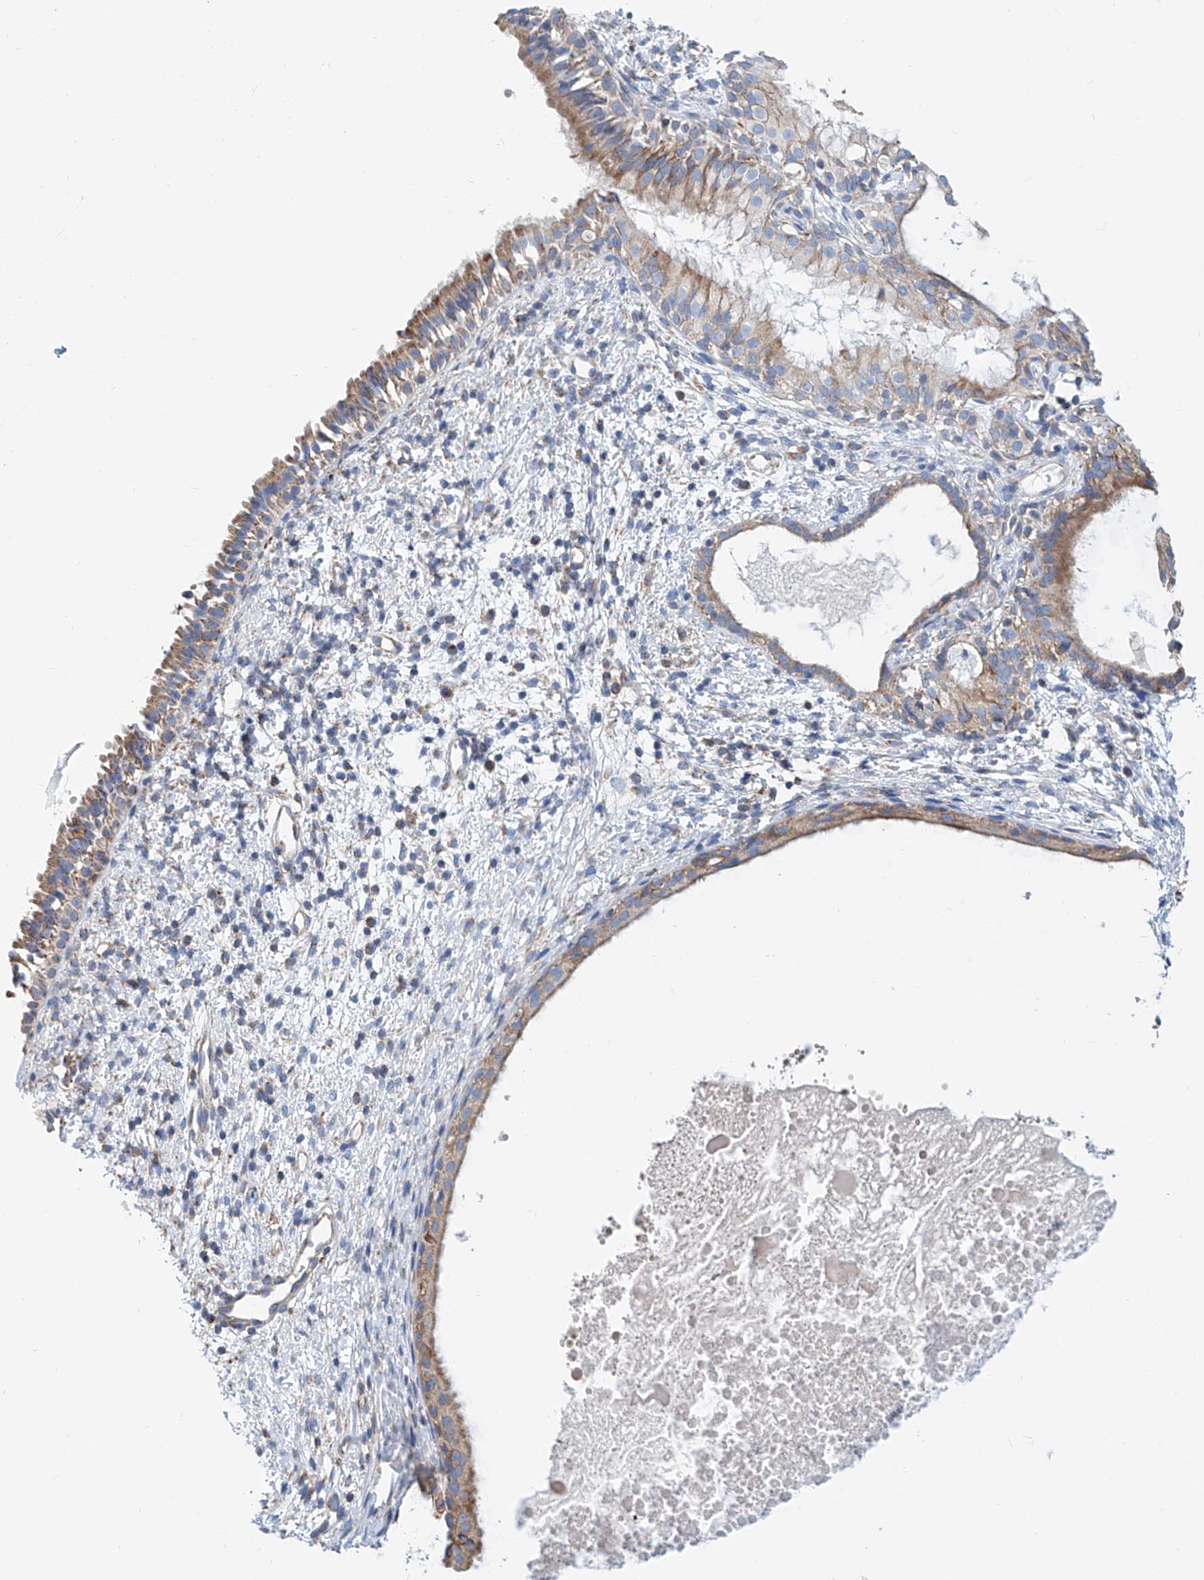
{"staining": {"intensity": "moderate", "quantity": ">75%", "location": "cytoplasmic/membranous"}, "tissue": "nasopharynx", "cell_type": "Respiratory epithelial cells", "image_type": "normal", "snomed": [{"axis": "morphology", "description": "Normal tissue, NOS"}, {"axis": "topography", "description": "Nasopharynx"}], "caption": "Respiratory epithelial cells demonstrate medium levels of moderate cytoplasmic/membranous expression in about >75% of cells in normal nasopharynx.", "gene": "MAD2L1", "patient": {"sex": "male", "age": 22}}